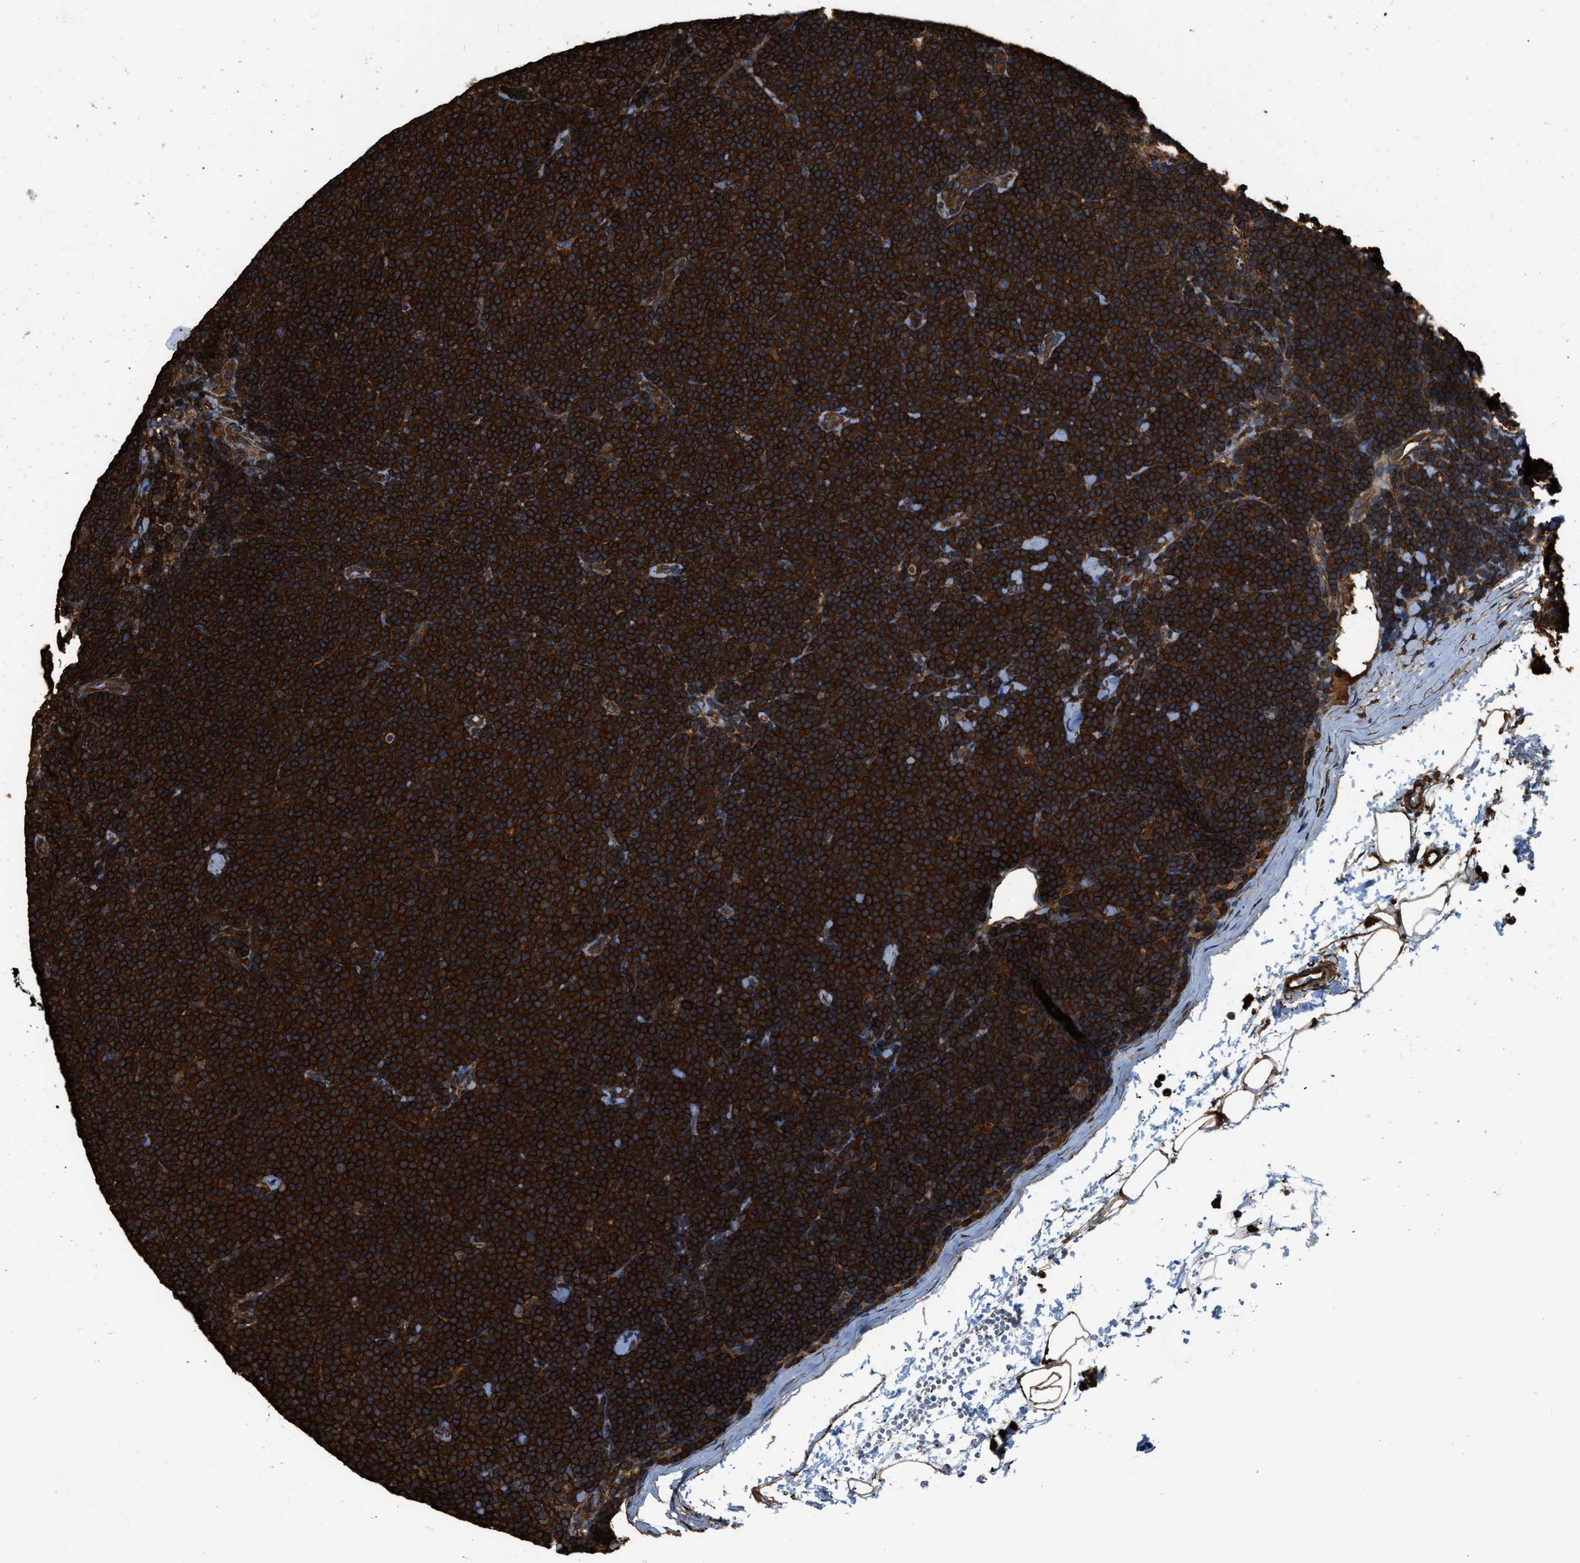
{"staining": {"intensity": "strong", "quantity": ">75%", "location": "cytoplasmic/membranous"}, "tissue": "lymphoma", "cell_type": "Tumor cells", "image_type": "cancer", "snomed": [{"axis": "morphology", "description": "Malignant lymphoma, non-Hodgkin's type, Low grade"}, {"axis": "topography", "description": "Lymph node"}], "caption": "DAB immunohistochemical staining of low-grade malignant lymphoma, non-Hodgkin's type demonstrates strong cytoplasmic/membranous protein staining in about >75% of tumor cells.", "gene": "YARS1", "patient": {"sex": "female", "age": 53}}